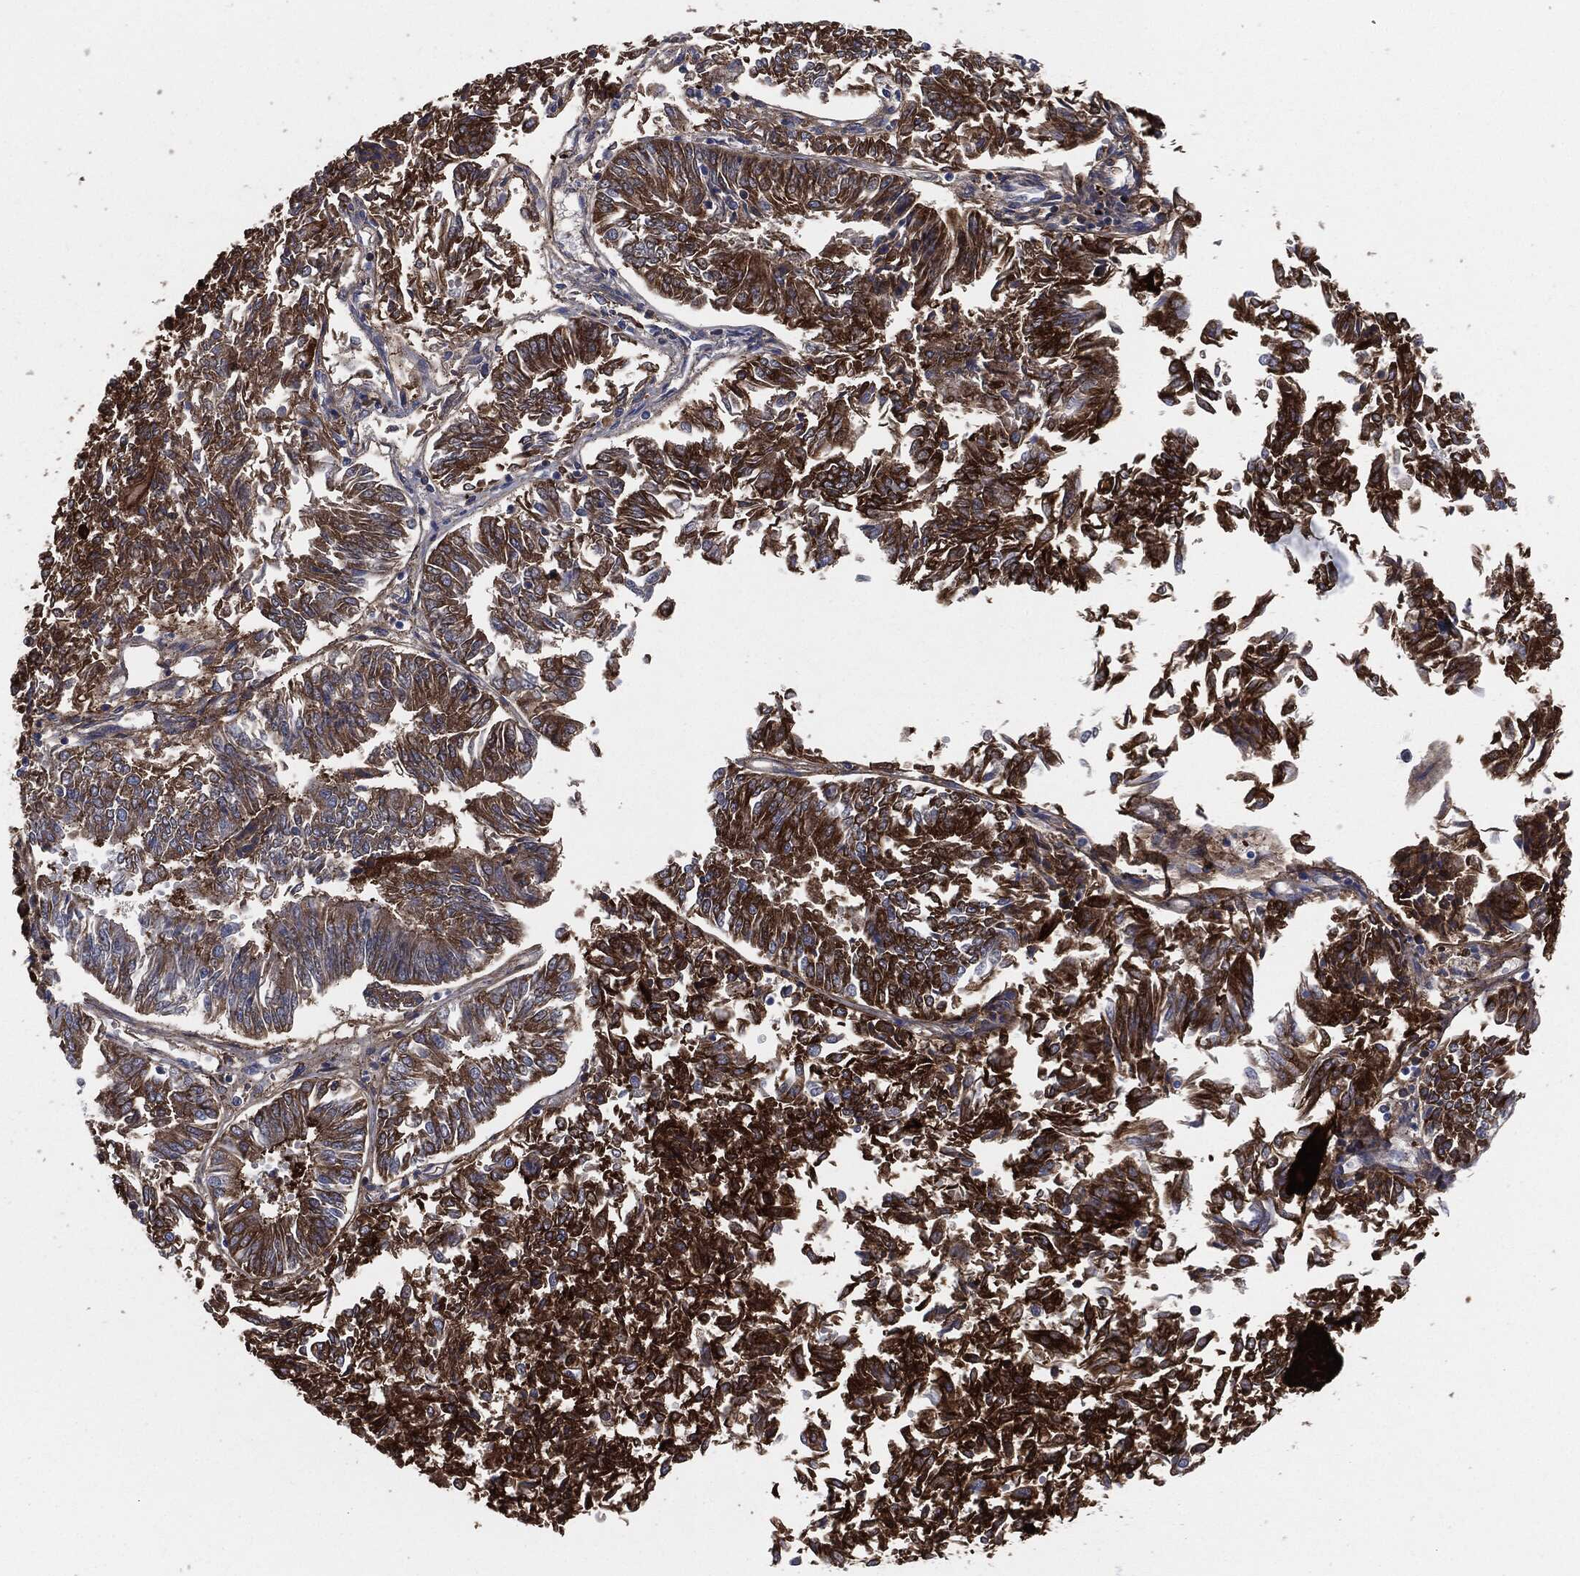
{"staining": {"intensity": "strong", "quantity": "25%-75%", "location": "cytoplasmic/membranous"}, "tissue": "endometrial cancer", "cell_type": "Tumor cells", "image_type": "cancer", "snomed": [{"axis": "morphology", "description": "Adenocarcinoma, NOS"}, {"axis": "topography", "description": "Endometrium"}], "caption": "Endometrial cancer (adenocarcinoma) was stained to show a protein in brown. There is high levels of strong cytoplasmic/membranous staining in approximately 25%-75% of tumor cells. (DAB (3,3'-diaminobenzidine) = brown stain, brightfield microscopy at high magnification).", "gene": "APOB", "patient": {"sex": "female", "age": 58}}